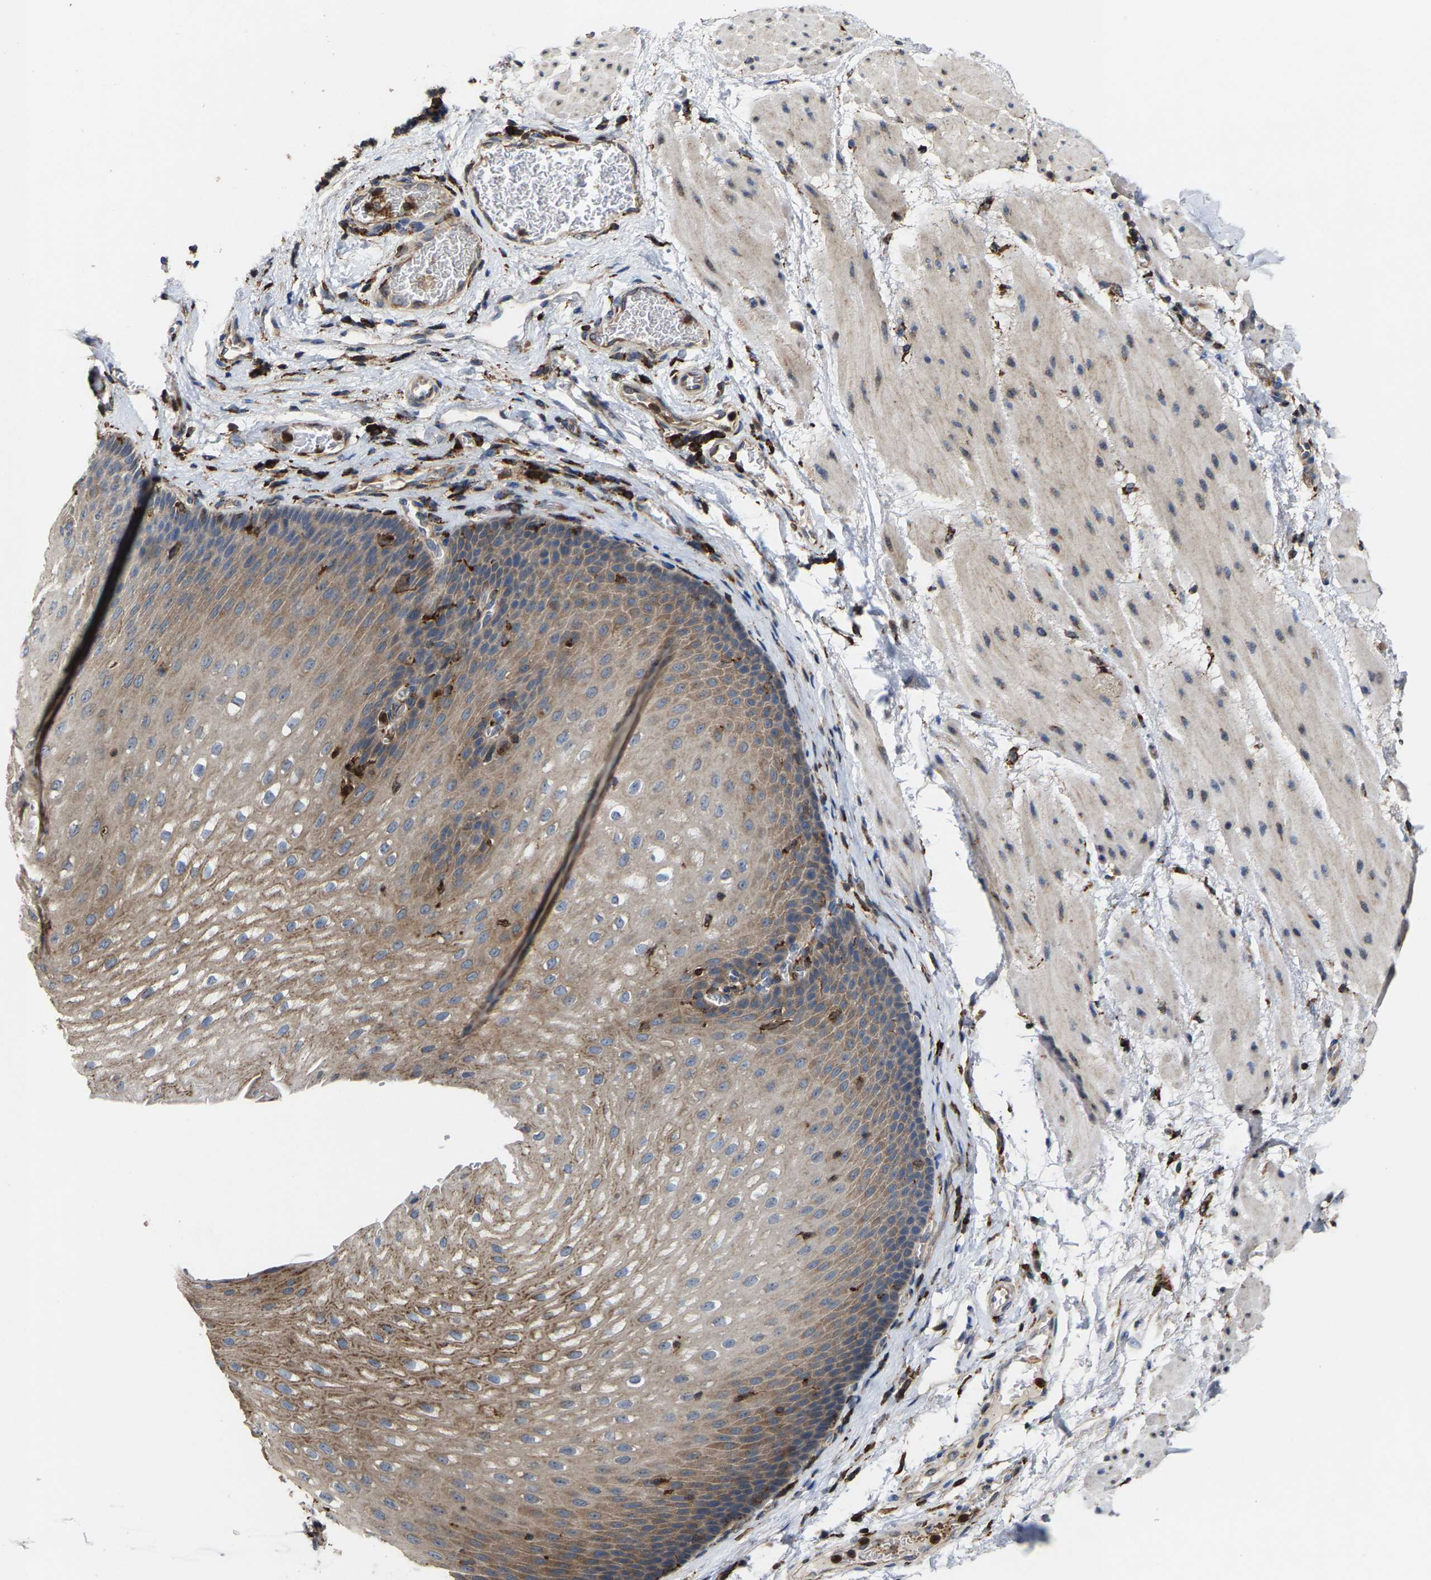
{"staining": {"intensity": "moderate", "quantity": ">75%", "location": "cytoplasmic/membranous"}, "tissue": "esophagus", "cell_type": "Squamous epithelial cells", "image_type": "normal", "snomed": [{"axis": "morphology", "description": "Normal tissue, NOS"}, {"axis": "topography", "description": "Esophagus"}], "caption": "A histopathology image showing moderate cytoplasmic/membranous expression in about >75% of squamous epithelial cells in unremarkable esophagus, as visualized by brown immunohistochemical staining.", "gene": "FGD3", "patient": {"sex": "male", "age": 48}}